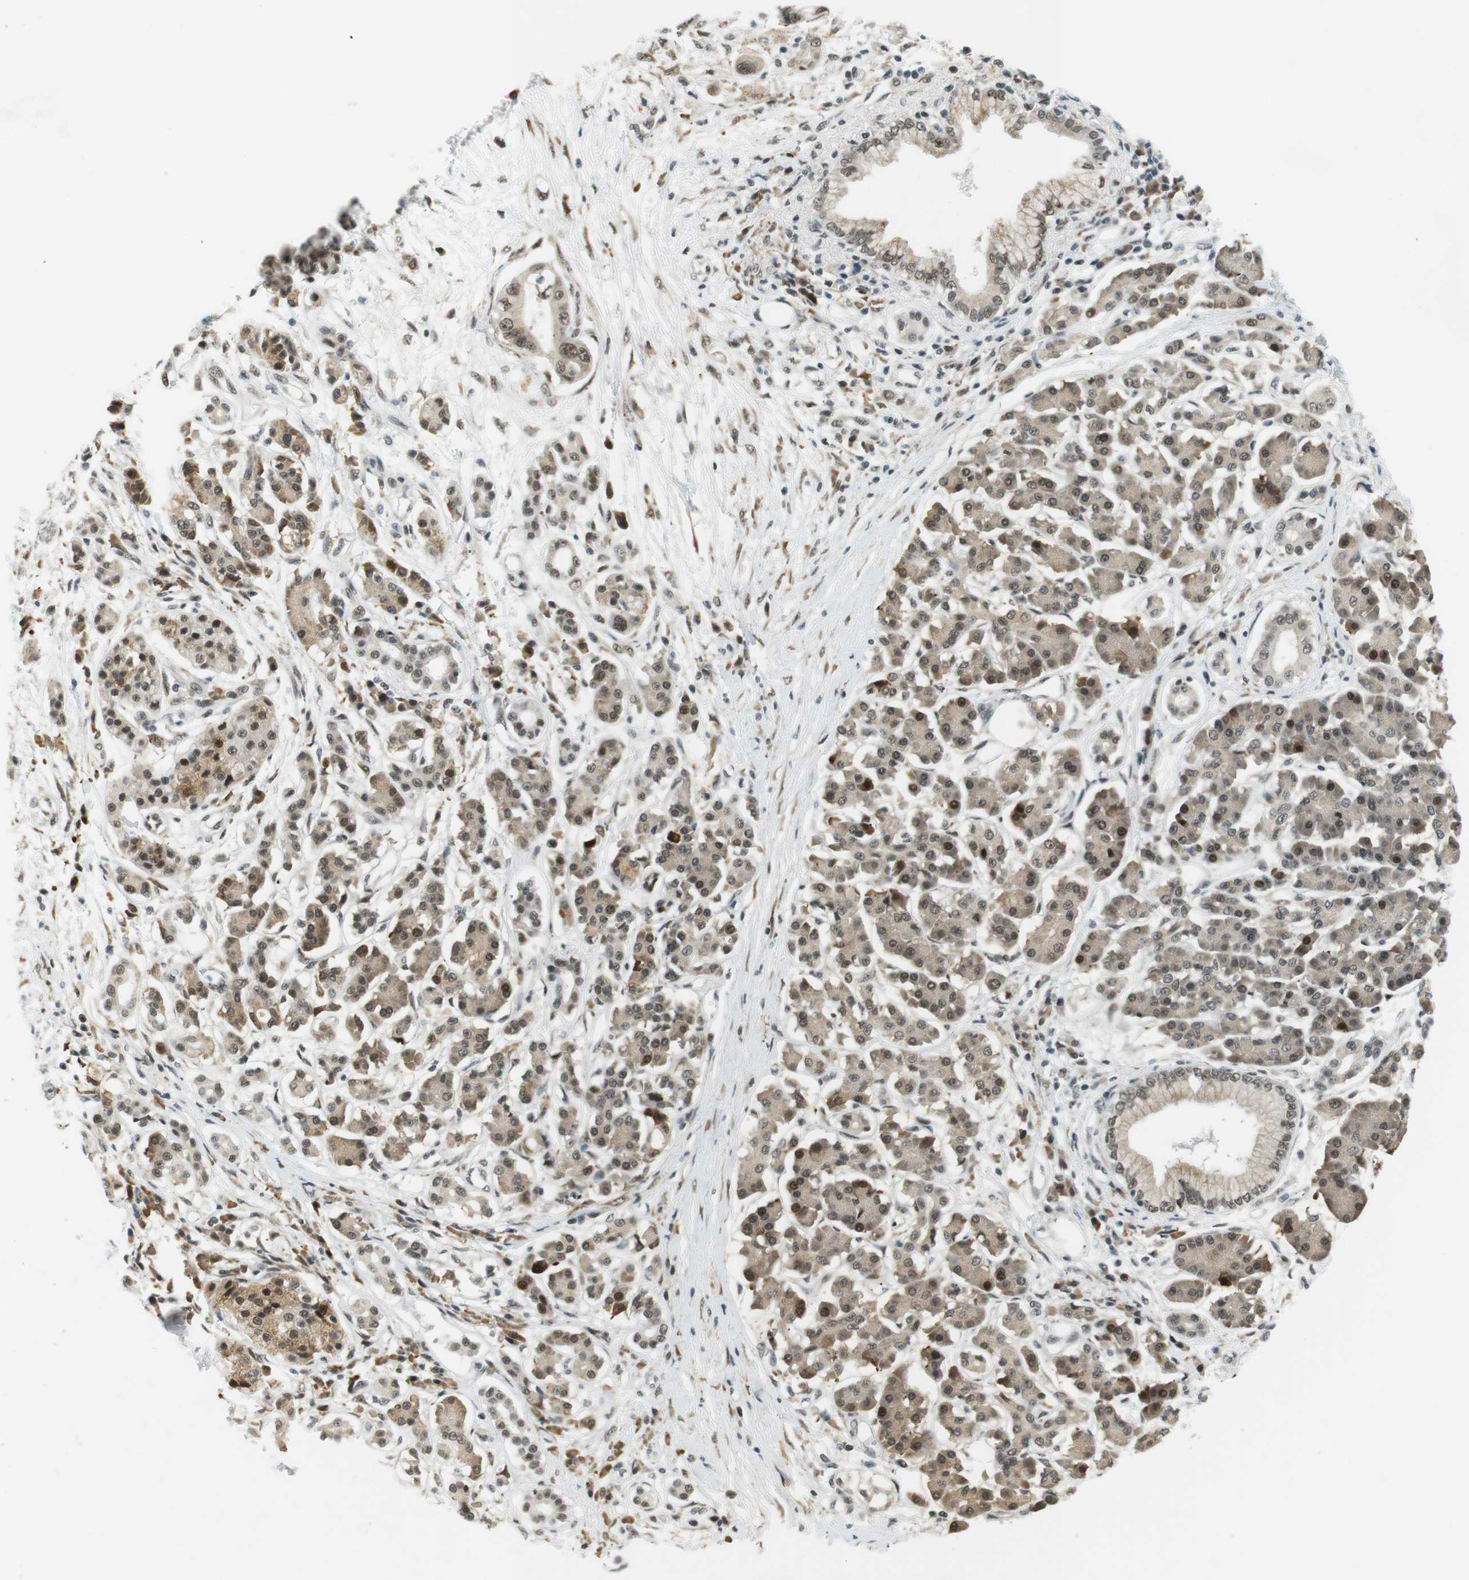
{"staining": {"intensity": "weak", "quantity": ">75%", "location": "nuclear"}, "tissue": "pancreatic cancer", "cell_type": "Tumor cells", "image_type": "cancer", "snomed": [{"axis": "morphology", "description": "Adenocarcinoma, NOS"}, {"axis": "topography", "description": "Pancreas"}], "caption": "A photomicrograph of human pancreatic cancer (adenocarcinoma) stained for a protein reveals weak nuclear brown staining in tumor cells. The staining was performed using DAB (3,3'-diaminobenzidine), with brown indicating positive protein expression. Nuclei are stained blue with hematoxylin.", "gene": "RNF38", "patient": {"sex": "male", "age": 77}}